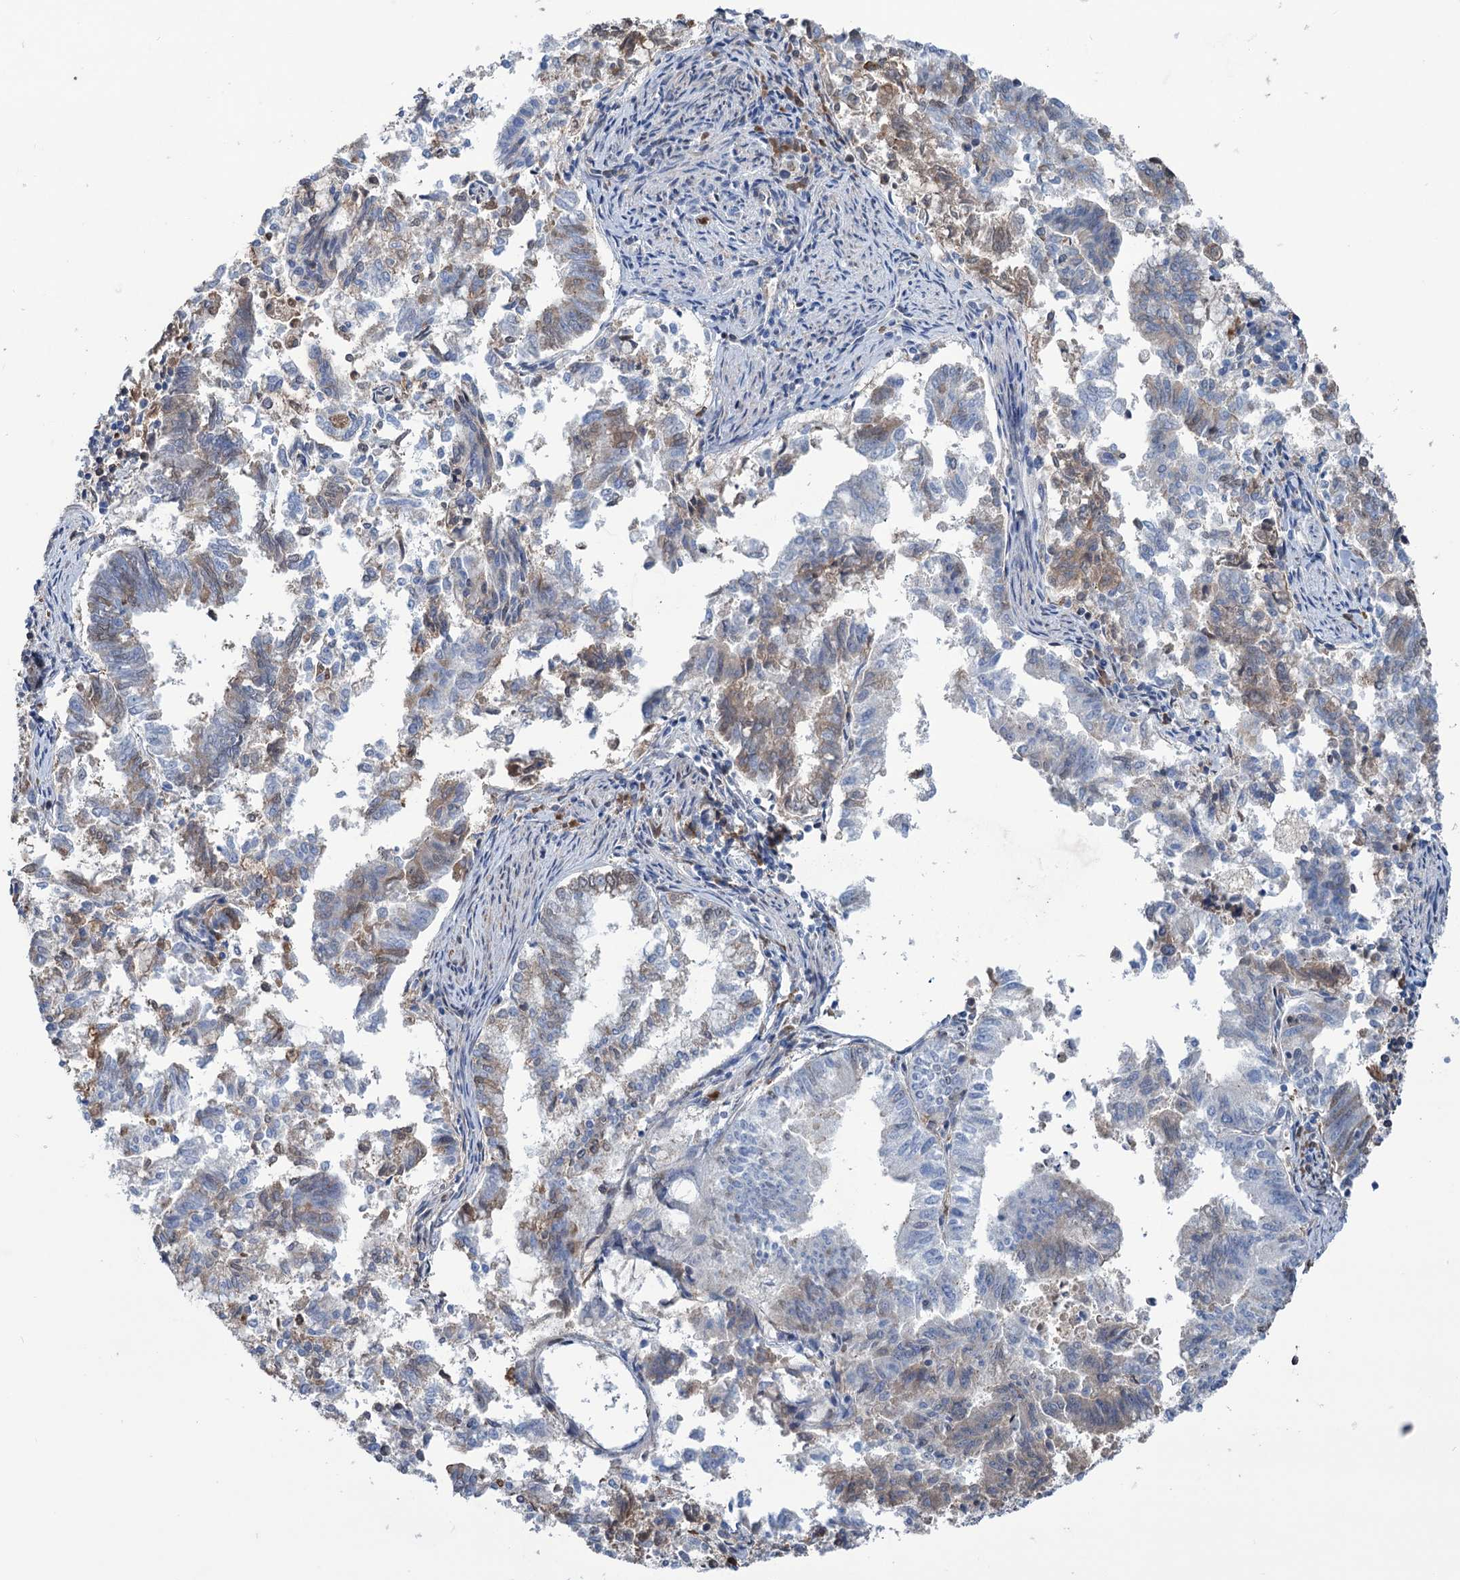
{"staining": {"intensity": "weak", "quantity": "25%-75%", "location": "cytoplasmic/membranous"}, "tissue": "endometrial cancer", "cell_type": "Tumor cells", "image_type": "cancer", "snomed": [{"axis": "morphology", "description": "Adenocarcinoma, NOS"}, {"axis": "topography", "description": "Endometrium"}], "caption": "DAB (3,3'-diaminobenzidine) immunohistochemical staining of endometrial adenocarcinoma shows weak cytoplasmic/membranous protein staining in about 25%-75% of tumor cells.", "gene": "LPIN1", "patient": {"sex": "female", "age": 79}}